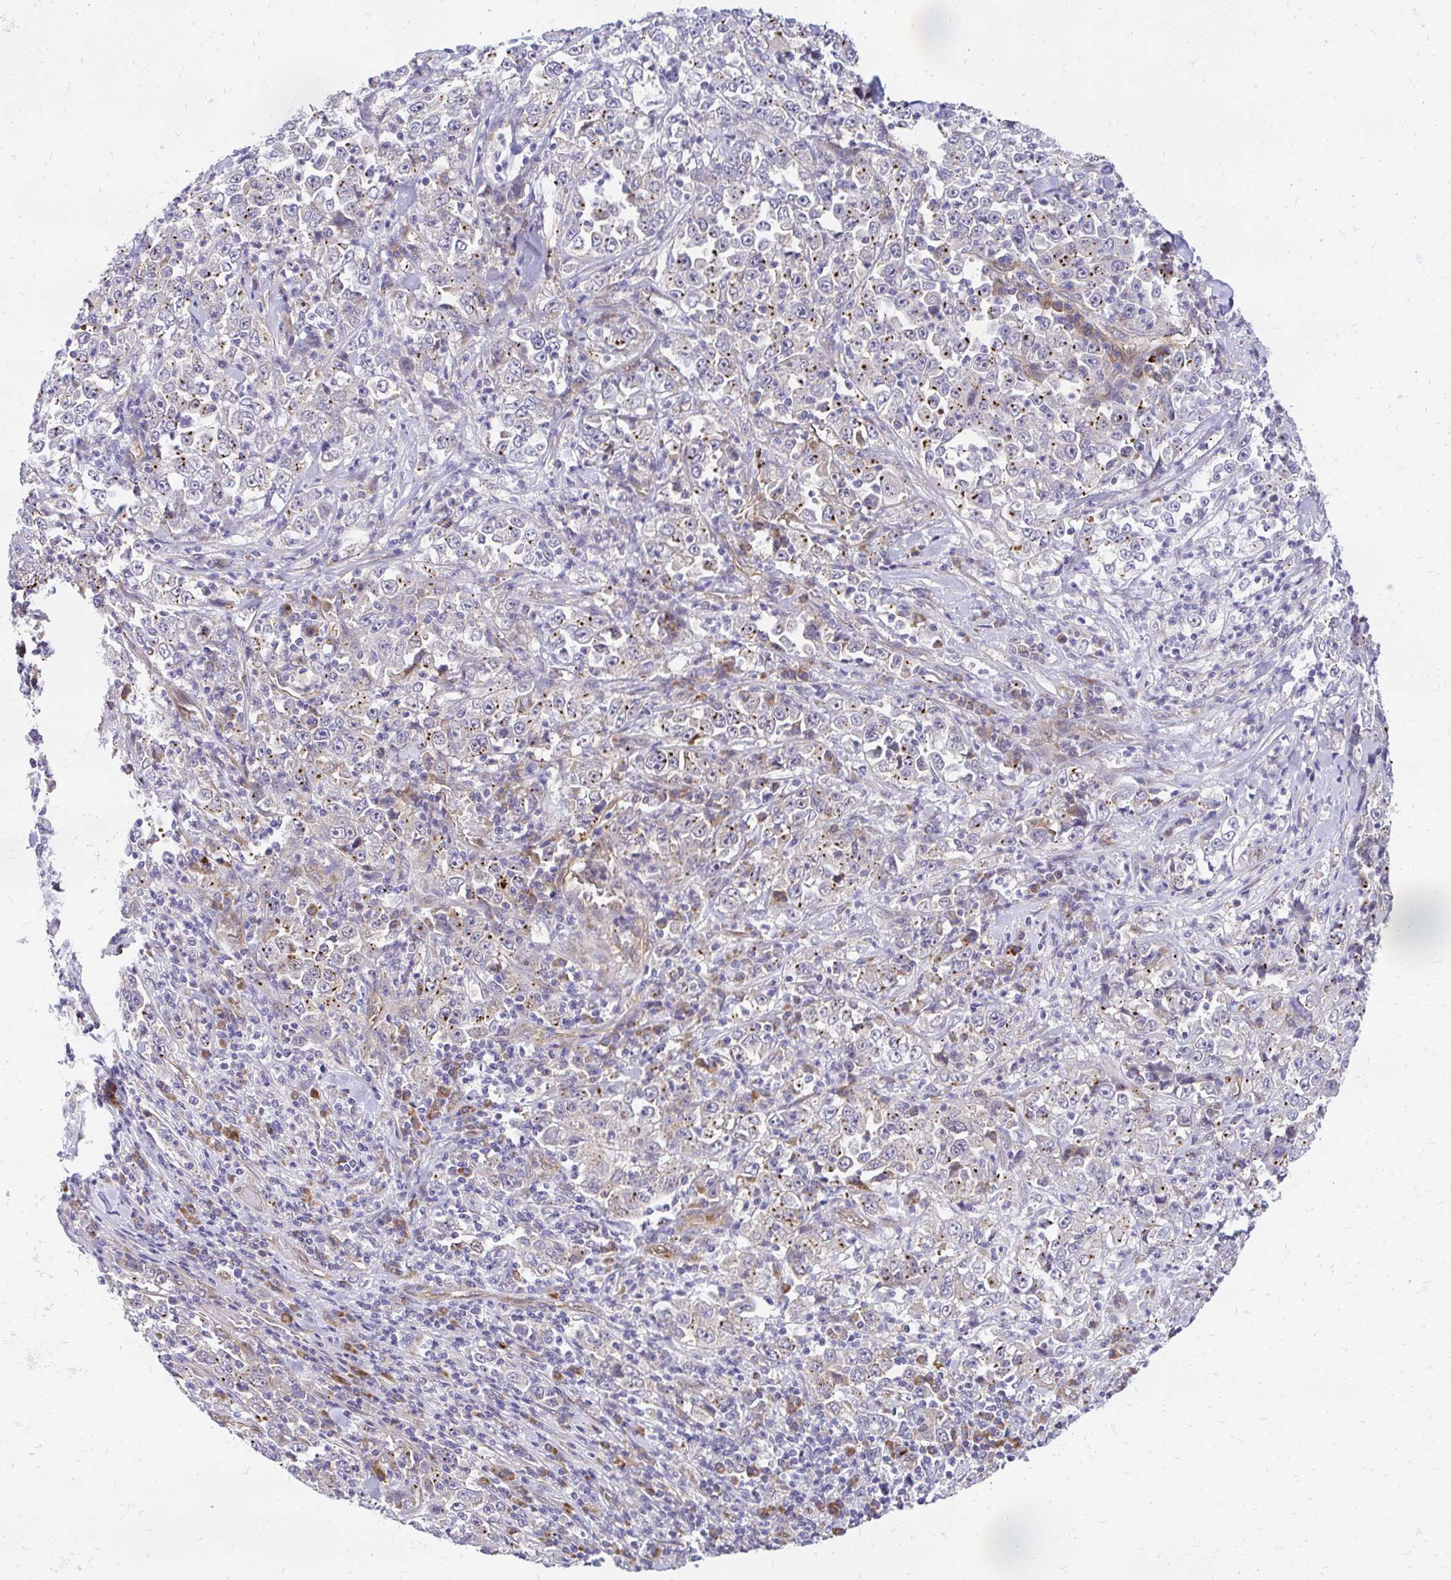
{"staining": {"intensity": "strong", "quantity": "25%-75%", "location": "cytoplasmic/membranous"}, "tissue": "stomach cancer", "cell_type": "Tumor cells", "image_type": "cancer", "snomed": [{"axis": "morphology", "description": "Normal tissue, NOS"}, {"axis": "morphology", "description": "Adenocarcinoma, NOS"}, {"axis": "topography", "description": "Stomach, upper"}, {"axis": "topography", "description": "Stomach"}], "caption": "Immunohistochemistry (DAB (3,3'-diaminobenzidine)) staining of human stomach adenocarcinoma displays strong cytoplasmic/membranous protein positivity in approximately 25%-75% of tumor cells.", "gene": "RSKR", "patient": {"sex": "male", "age": 59}}